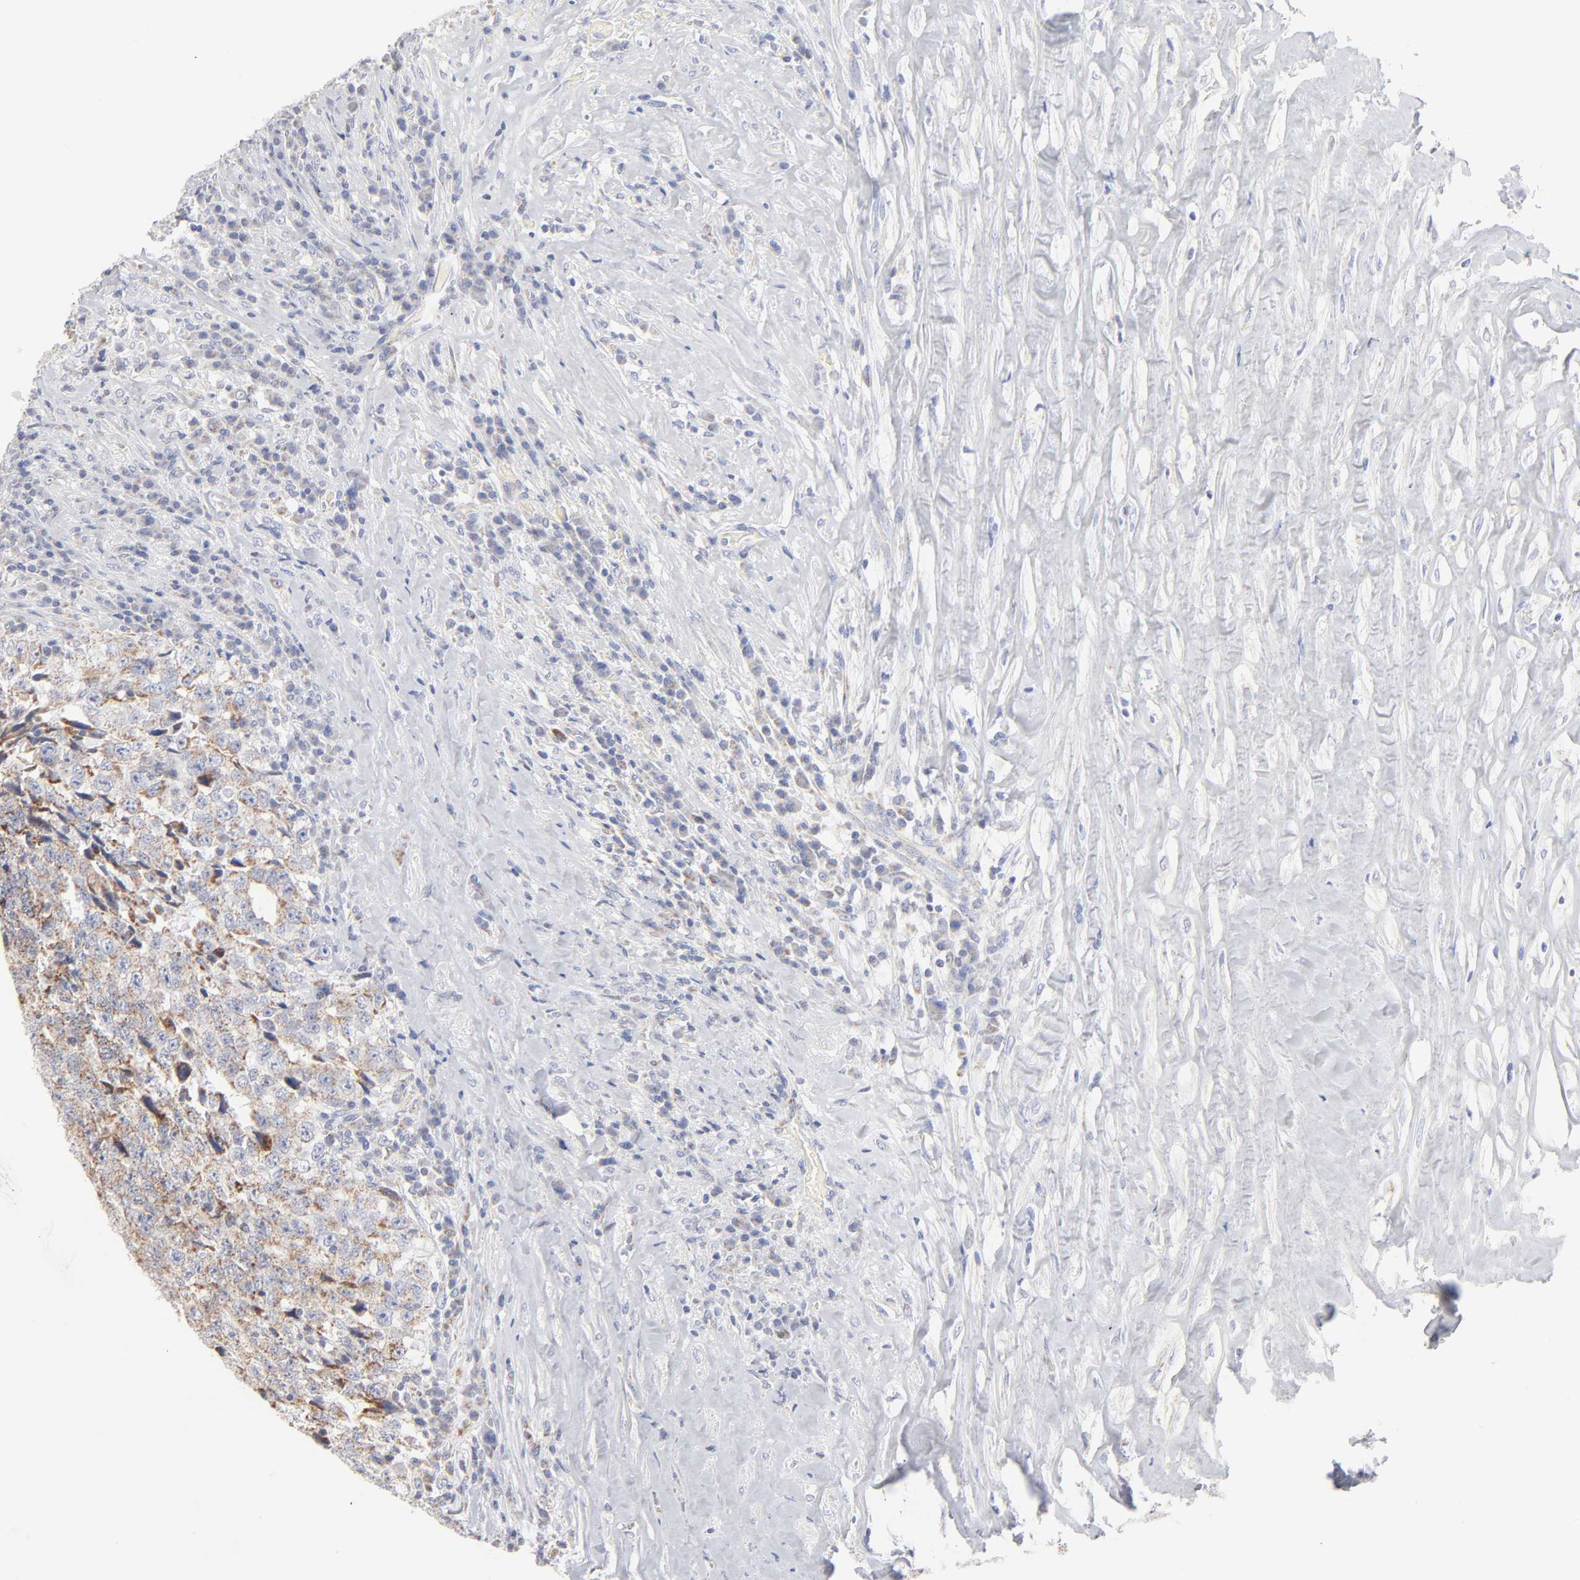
{"staining": {"intensity": "moderate", "quantity": ">75%", "location": "cytoplasmic/membranous"}, "tissue": "testis cancer", "cell_type": "Tumor cells", "image_type": "cancer", "snomed": [{"axis": "morphology", "description": "Necrosis, NOS"}, {"axis": "morphology", "description": "Carcinoma, Embryonal, NOS"}, {"axis": "topography", "description": "Testis"}], "caption": "The immunohistochemical stain highlights moderate cytoplasmic/membranous expression in tumor cells of testis cancer (embryonal carcinoma) tissue.", "gene": "MRPL58", "patient": {"sex": "male", "age": 19}}